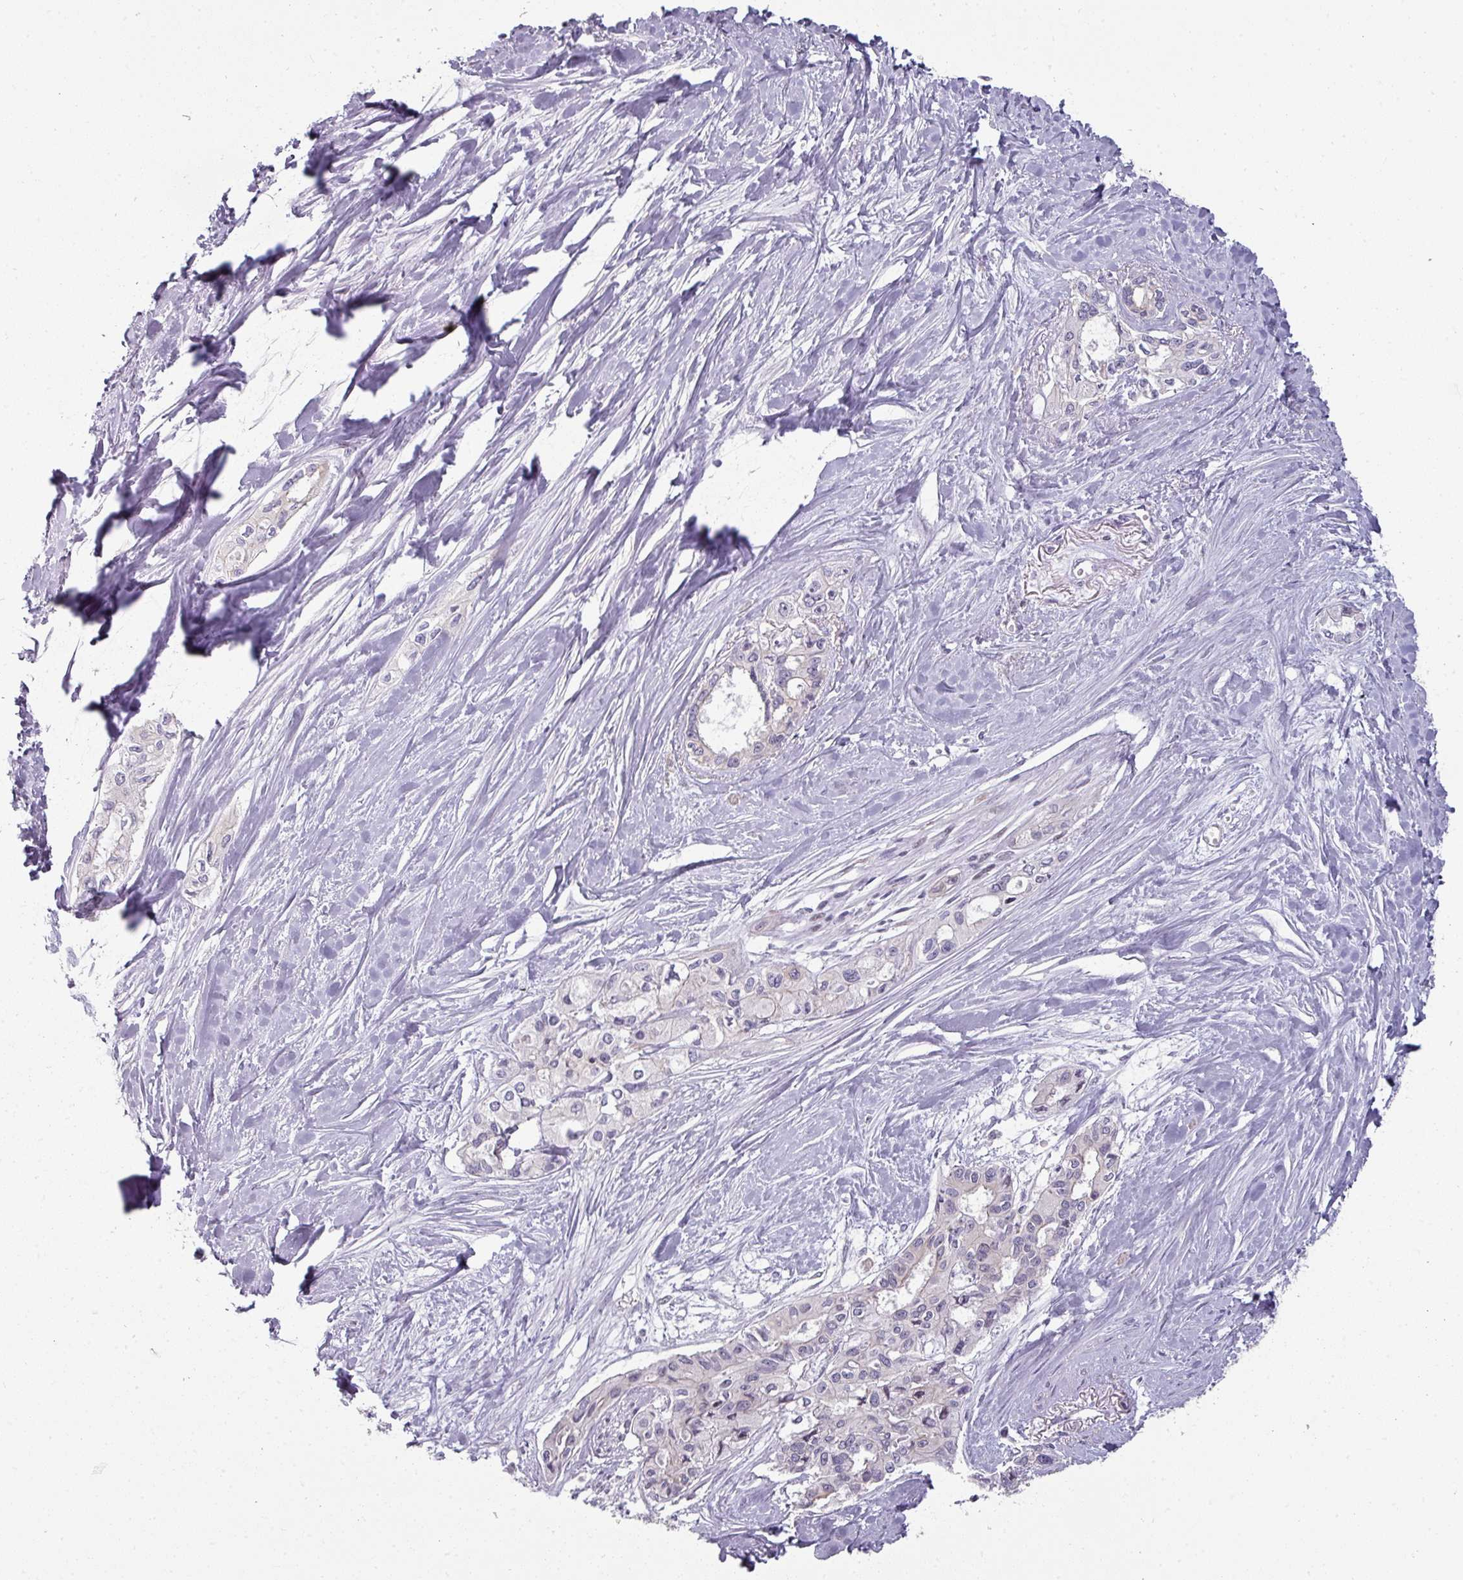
{"staining": {"intensity": "negative", "quantity": "none", "location": "none"}, "tissue": "pancreatic cancer", "cell_type": "Tumor cells", "image_type": "cancer", "snomed": [{"axis": "morphology", "description": "Adenocarcinoma, NOS"}, {"axis": "topography", "description": "Pancreas"}], "caption": "This is a micrograph of IHC staining of adenocarcinoma (pancreatic), which shows no positivity in tumor cells.", "gene": "GTF2H3", "patient": {"sex": "female", "age": 50}}